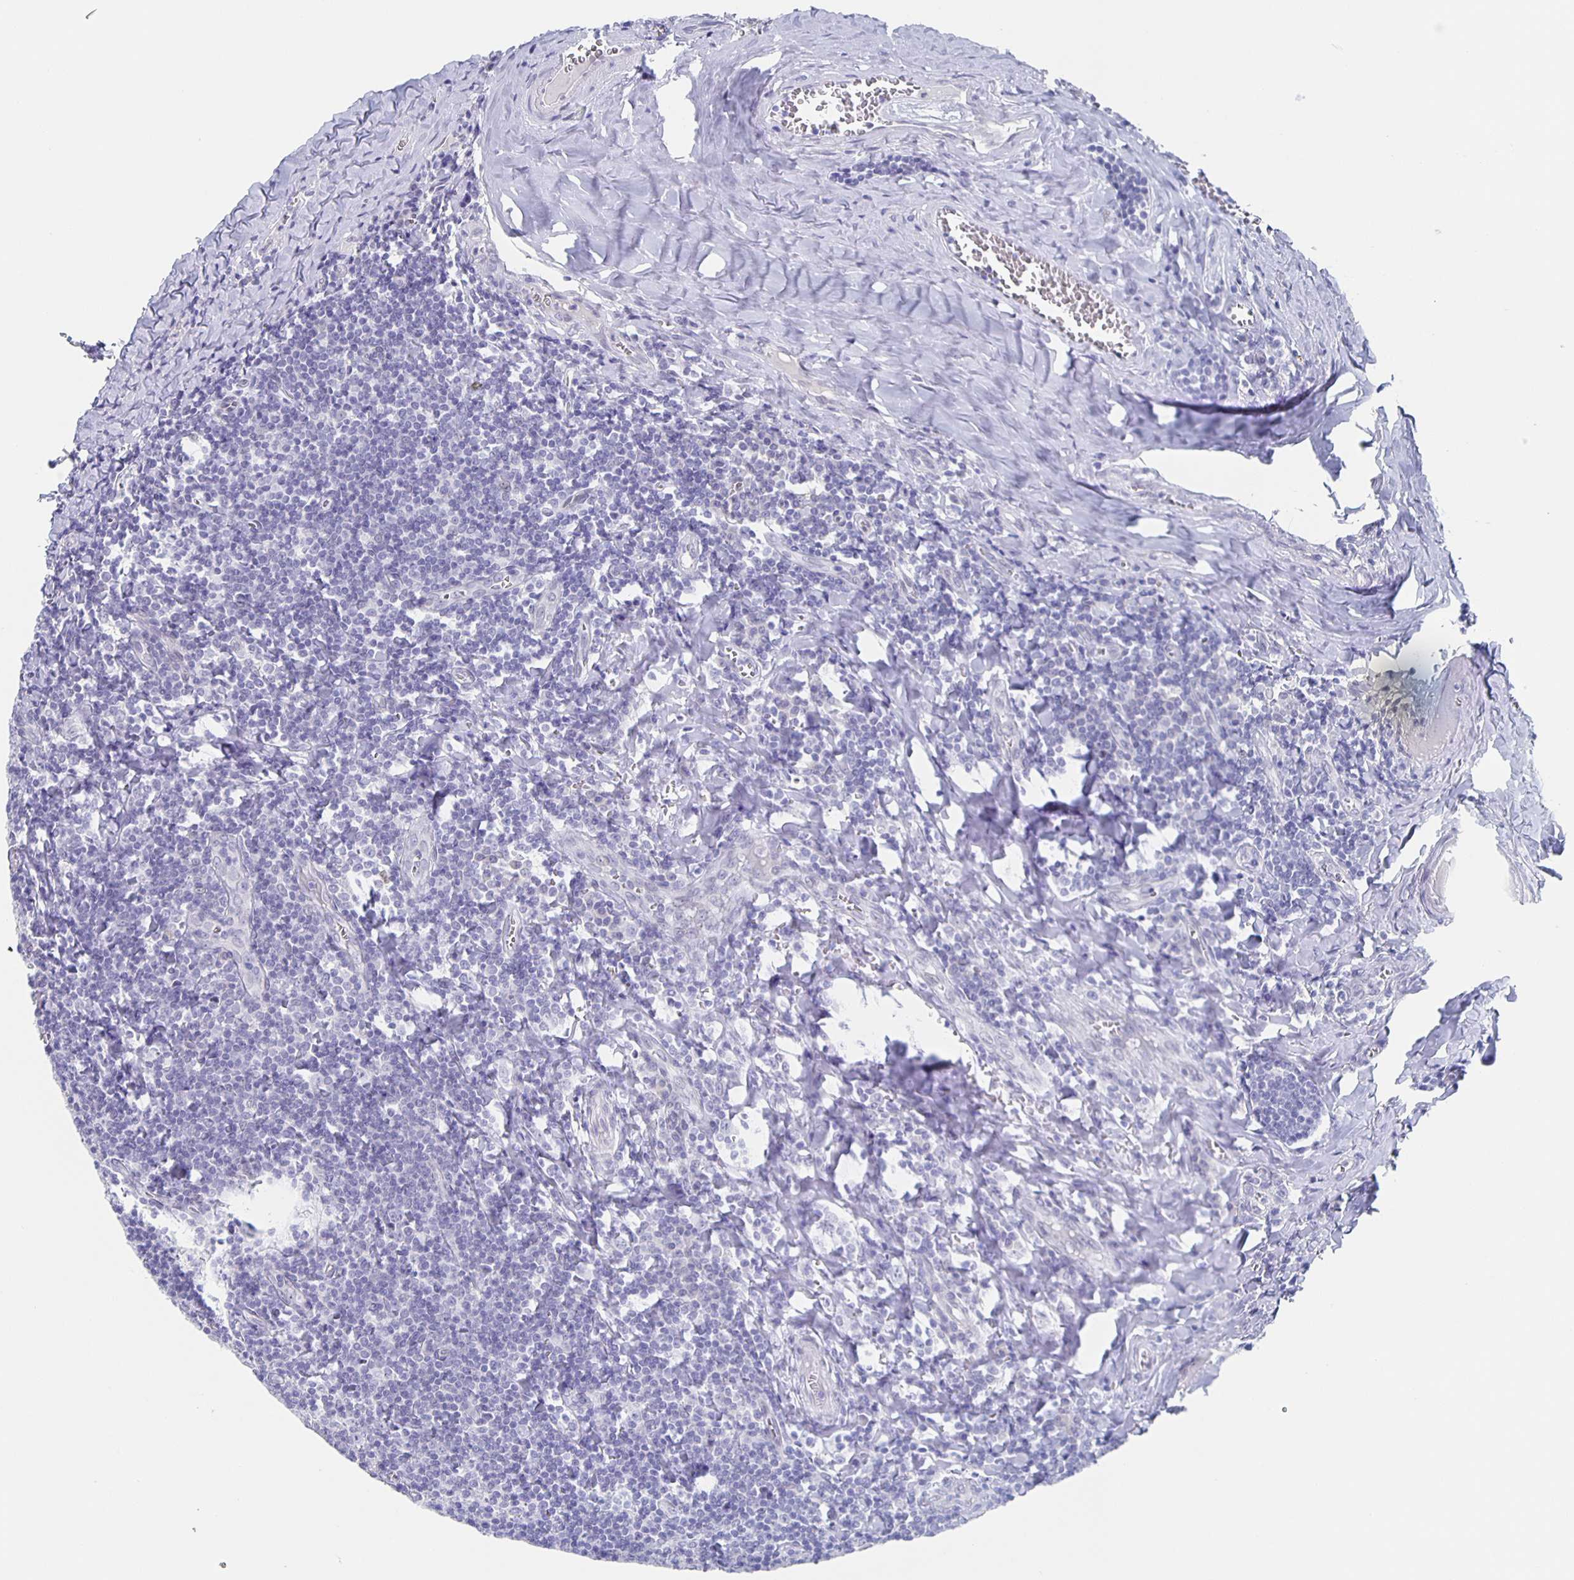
{"staining": {"intensity": "negative", "quantity": "none", "location": "none"}, "tissue": "tonsil", "cell_type": "Germinal center cells", "image_type": "normal", "snomed": [{"axis": "morphology", "description": "Normal tissue, NOS"}, {"axis": "morphology", "description": "Inflammation, NOS"}, {"axis": "topography", "description": "Tonsil"}], "caption": "Immunohistochemical staining of unremarkable tonsil displays no significant positivity in germinal center cells. Brightfield microscopy of IHC stained with DAB (3,3'-diaminobenzidine) (brown) and hematoxylin (blue), captured at high magnification.", "gene": "CCDC17", "patient": {"sex": "female", "age": 31}}